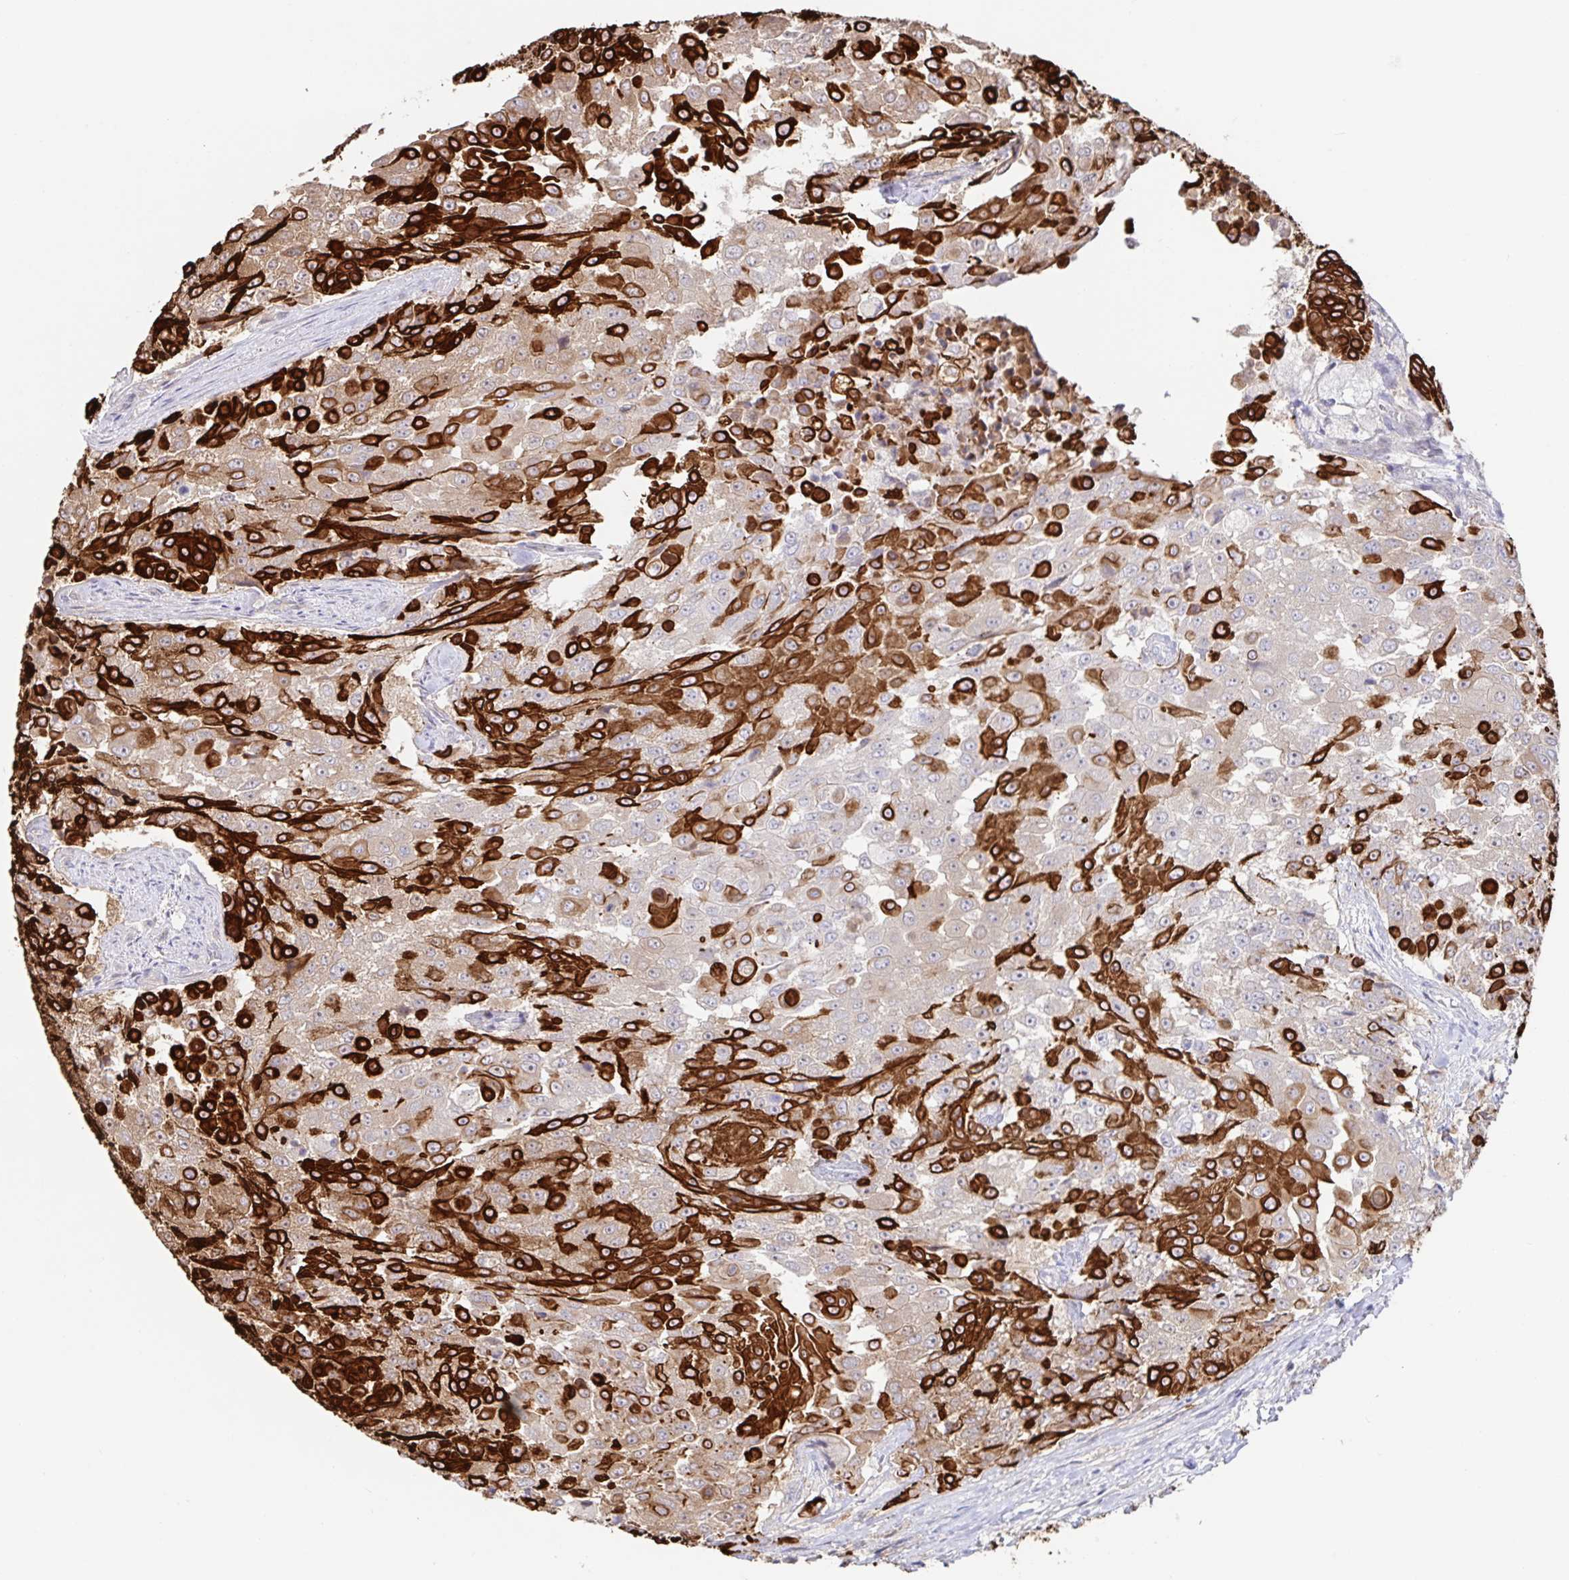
{"staining": {"intensity": "strong", "quantity": ">75%", "location": "cytoplasmic/membranous"}, "tissue": "urothelial cancer", "cell_type": "Tumor cells", "image_type": "cancer", "snomed": [{"axis": "morphology", "description": "Urothelial carcinoma, High grade"}, {"axis": "topography", "description": "Urinary bladder"}], "caption": "Immunohistochemistry (DAB) staining of human high-grade urothelial carcinoma exhibits strong cytoplasmic/membranous protein positivity in approximately >75% of tumor cells. The protein of interest is stained brown, and the nuclei are stained in blue (DAB (3,3'-diaminobenzidine) IHC with brightfield microscopy, high magnification).", "gene": "AACS", "patient": {"sex": "female", "age": 63}}